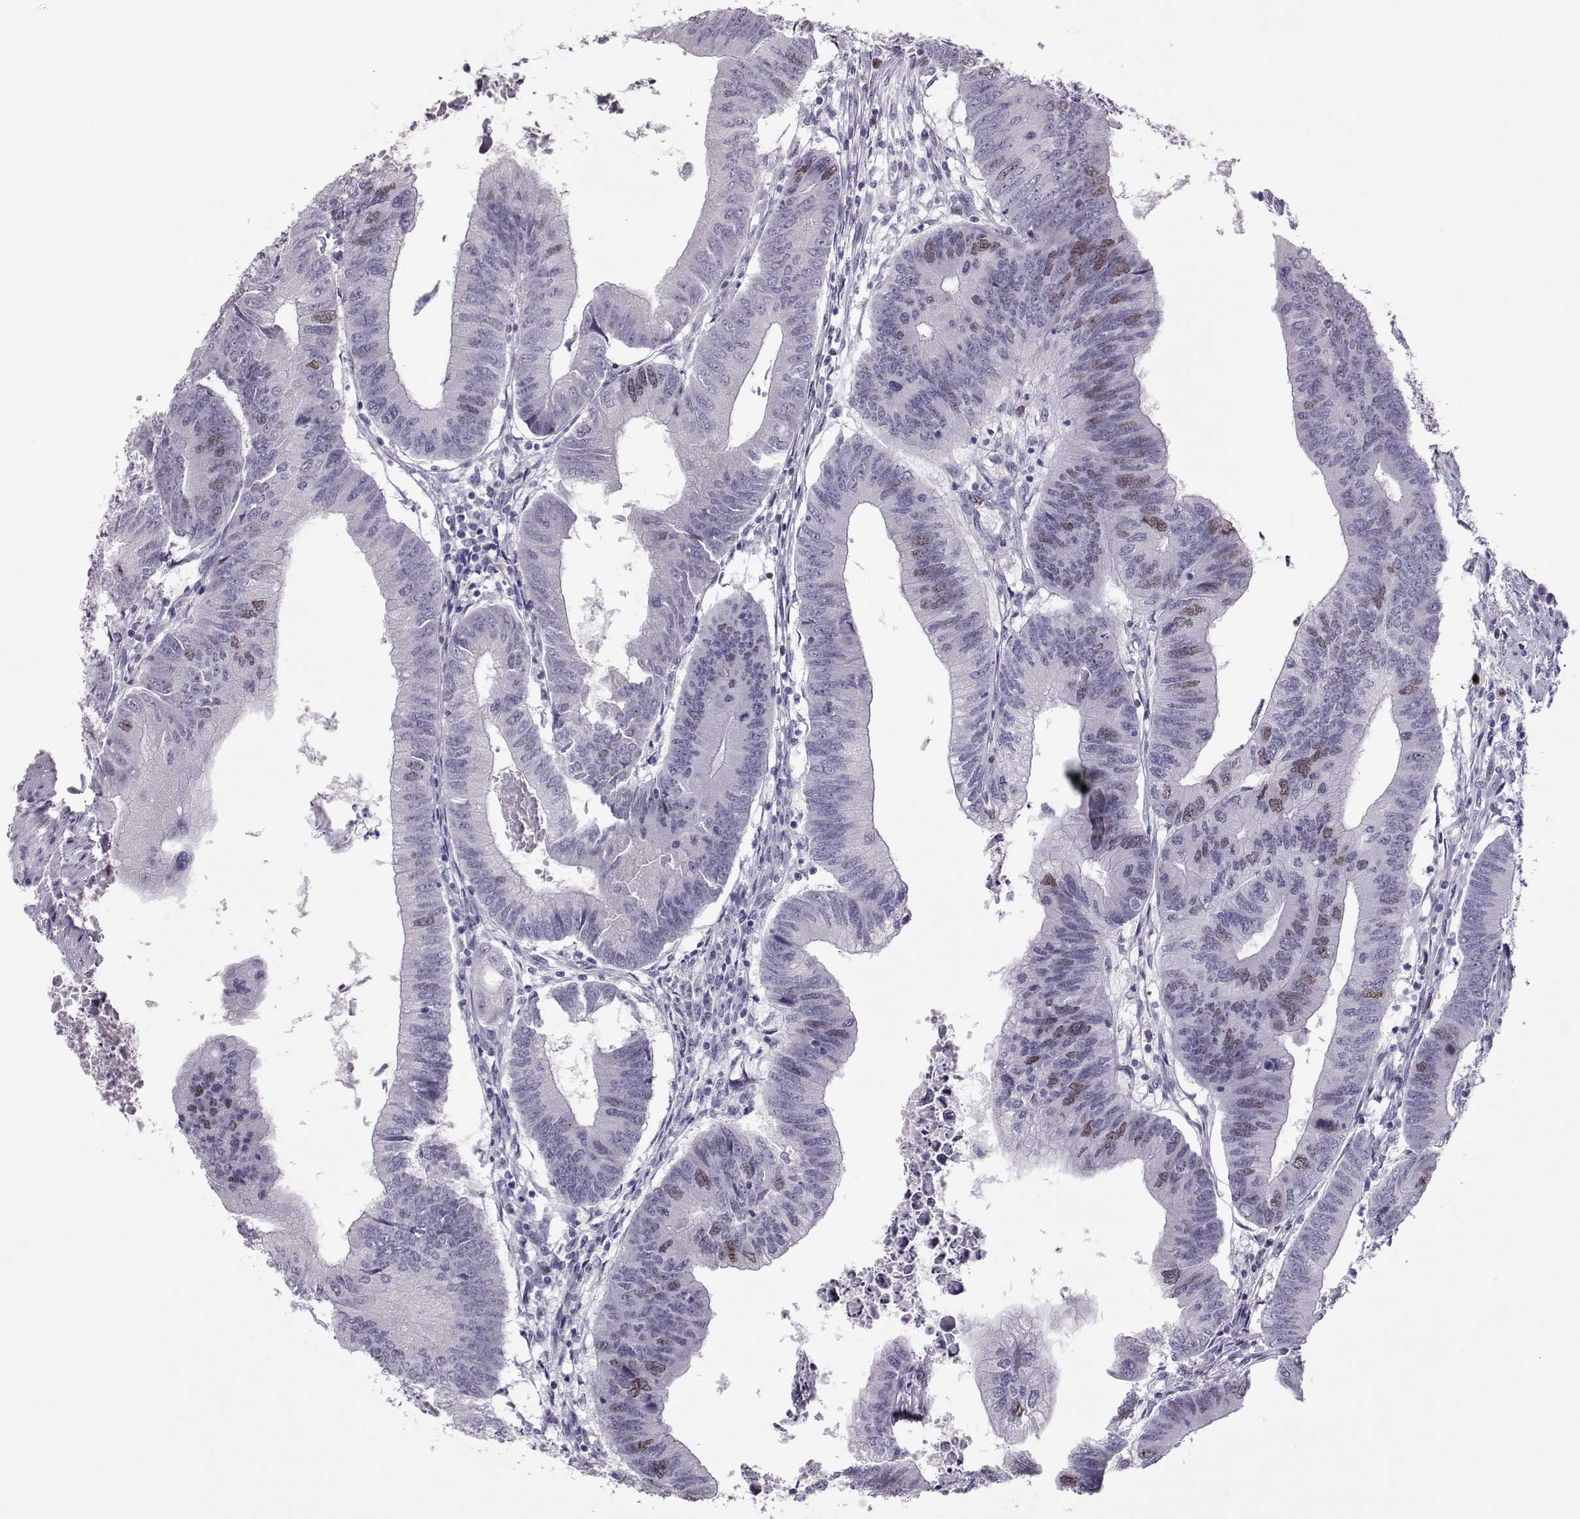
{"staining": {"intensity": "negative", "quantity": "none", "location": "none"}, "tissue": "colorectal cancer", "cell_type": "Tumor cells", "image_type": "cancer", "snomed": [{"axis": "morphology", "description": "Adenocarcinoma, NOS"}, {"axis": "topography", "description": "Colon"}], "caption": "Tumor cells show no significant protein staining in adenocarcinoma (colorectal).", "gene": "SGO1", "patient": {"sex": "male", "age": 53}}